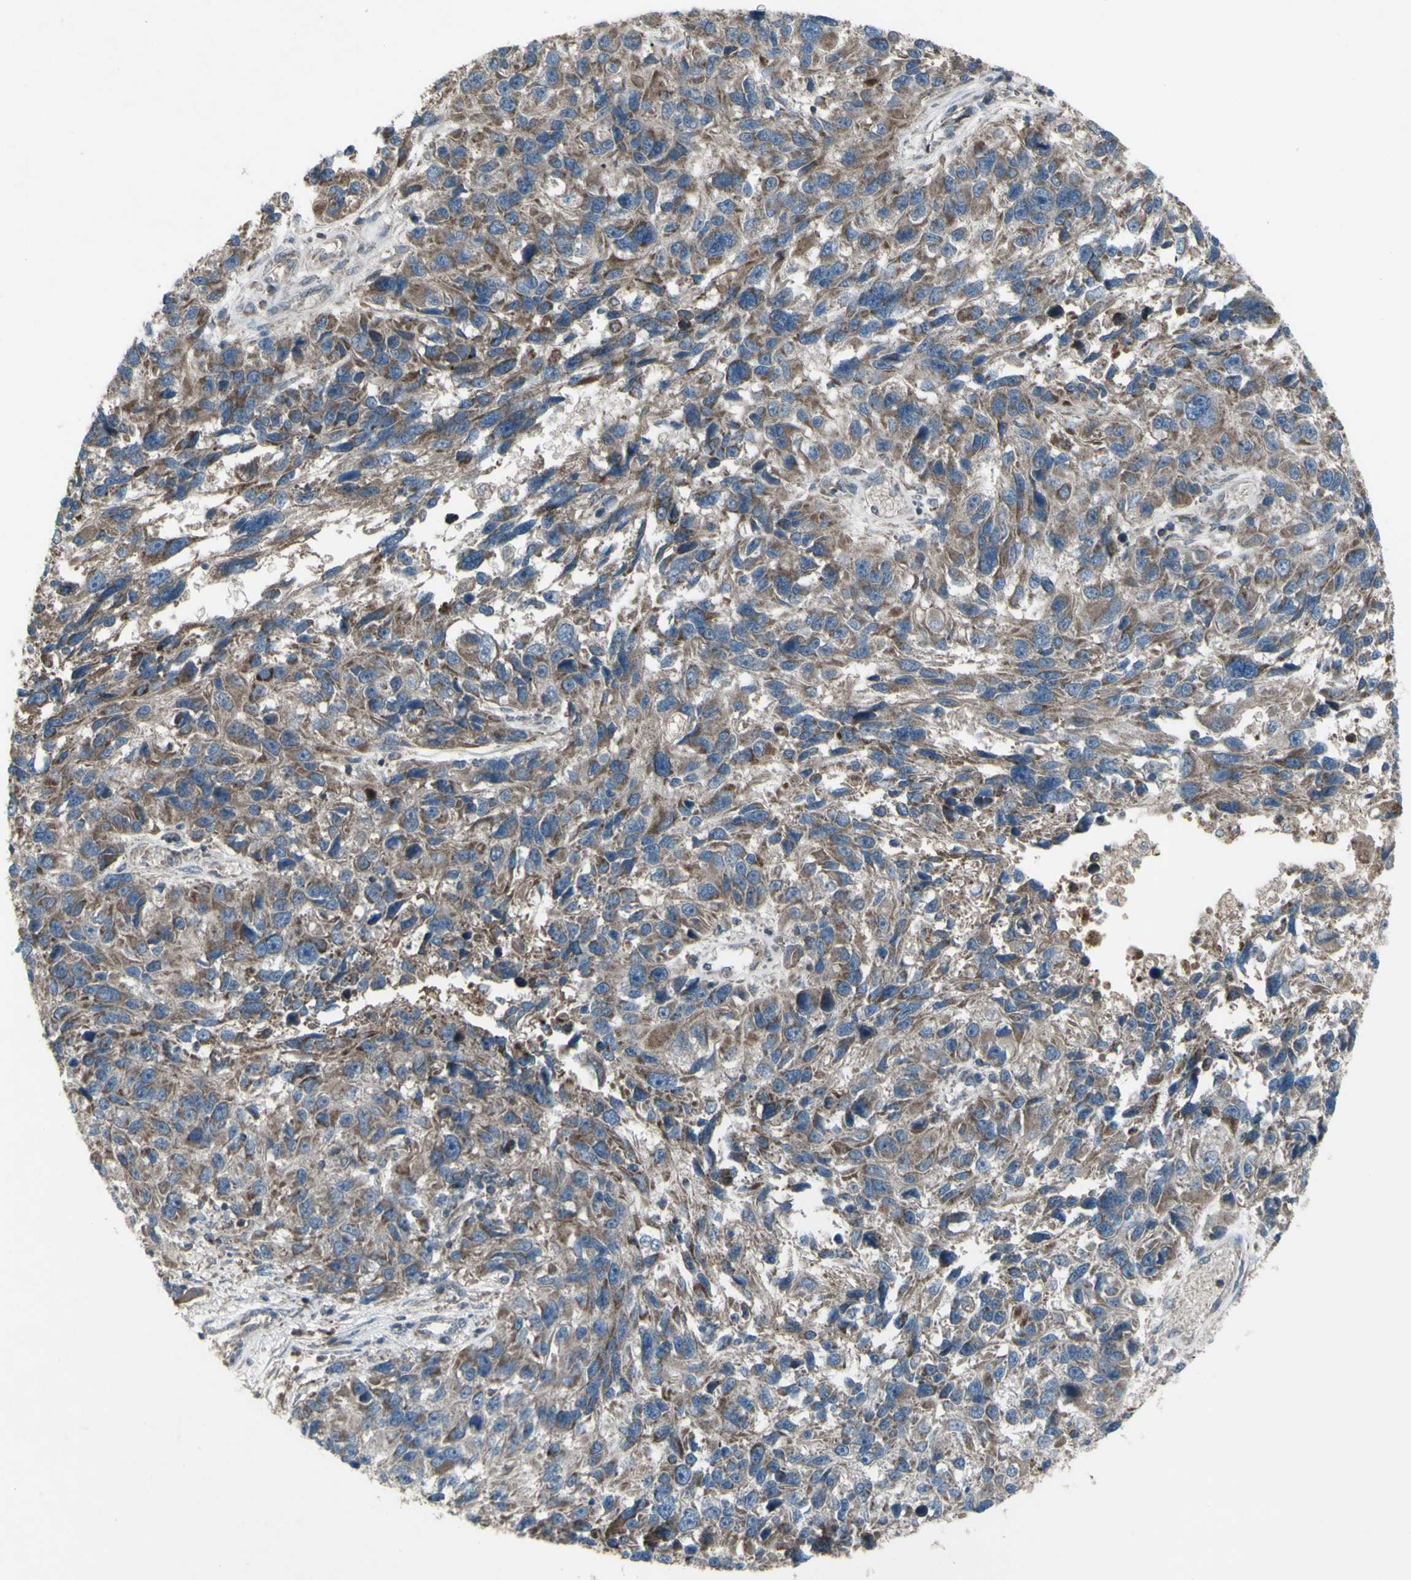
{"staining": {"intensity": "weak", "quantity": ">75%", "location": "cytoplasmic/membranous"}, "tissue": "melanoma", "cell_type": "Tumor cells", "image_type": "cancer", "snomed": [{"axis": "morphology", "description": "Malignant melanoma, NOS"}, {"axis": "topography", "description": "Skin"}], "caption": "Human melanoma stained with a brown dye displays weak cytoplasmic/membranous positive expression in approximately >75% of tumor cells.", "gene": "SHC1", "patient": {"sex": "male", "age": 53}}